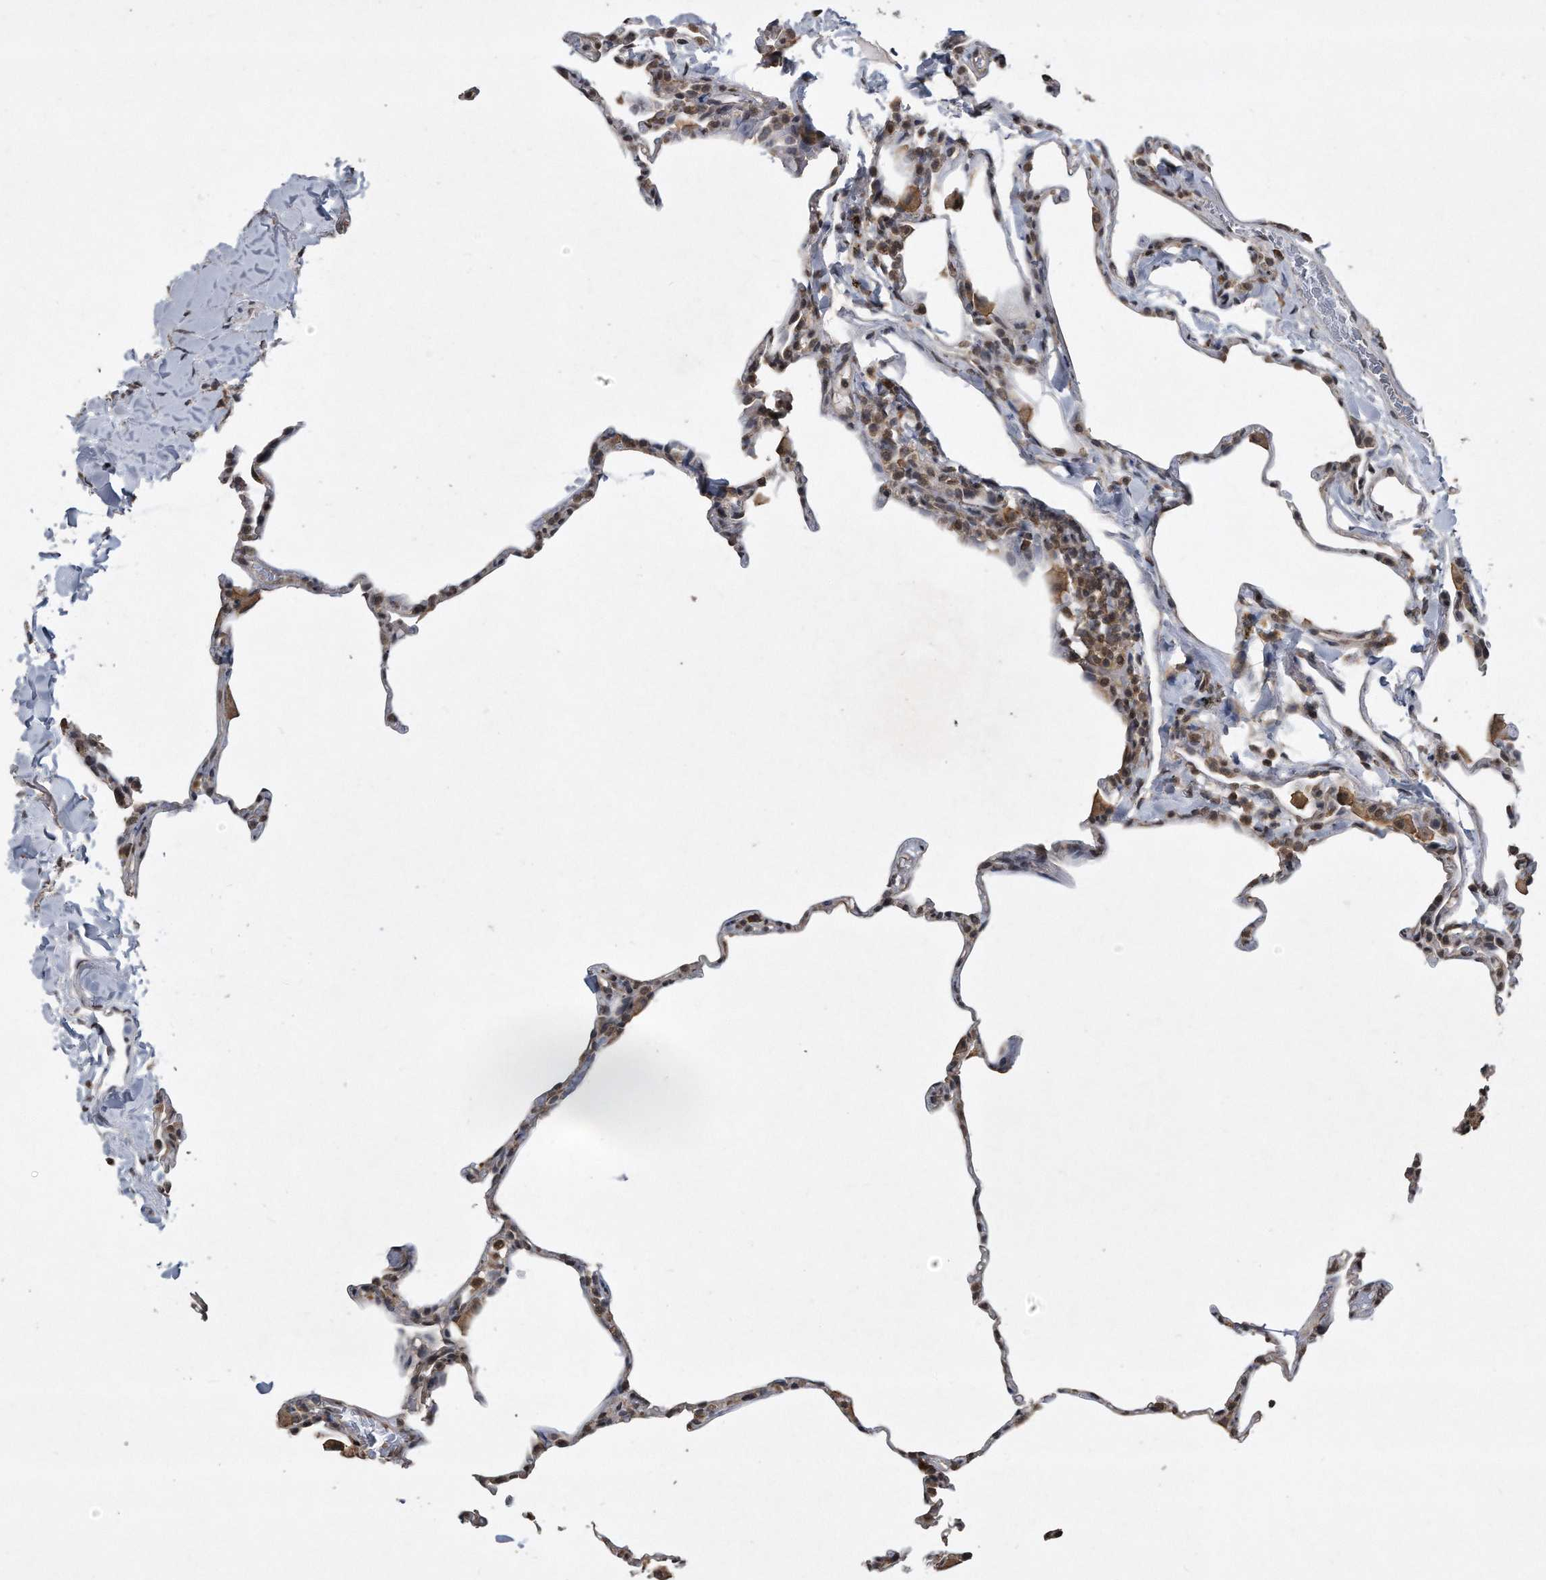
{"staining": {"intensity": "weak", "quantity": "25%-75%", "location": "nuclear"}, "tissue": "lung", "cell_type": "Alveolar cells", "image_type": "normal", "snomed": [{"axis": "morphology", "description": "Normal tissue, NOS"}, {"axis": "topography", "description": "Lung"}], "caption": "Immunohistochemistry staining of unremarkable lung, which shows low levels of weak nuclear expression in approximately 25%-75% of alveolar cells indicating weak nuclear protein staining. The staining was performed using DAB (3,3'-diaminobenzidine) (brown) for protein detection and nuclei were counterstained in hematoxylin (blue).", "gene": "CRYZL1", "patient": {"sex": "male", "age": 20}}